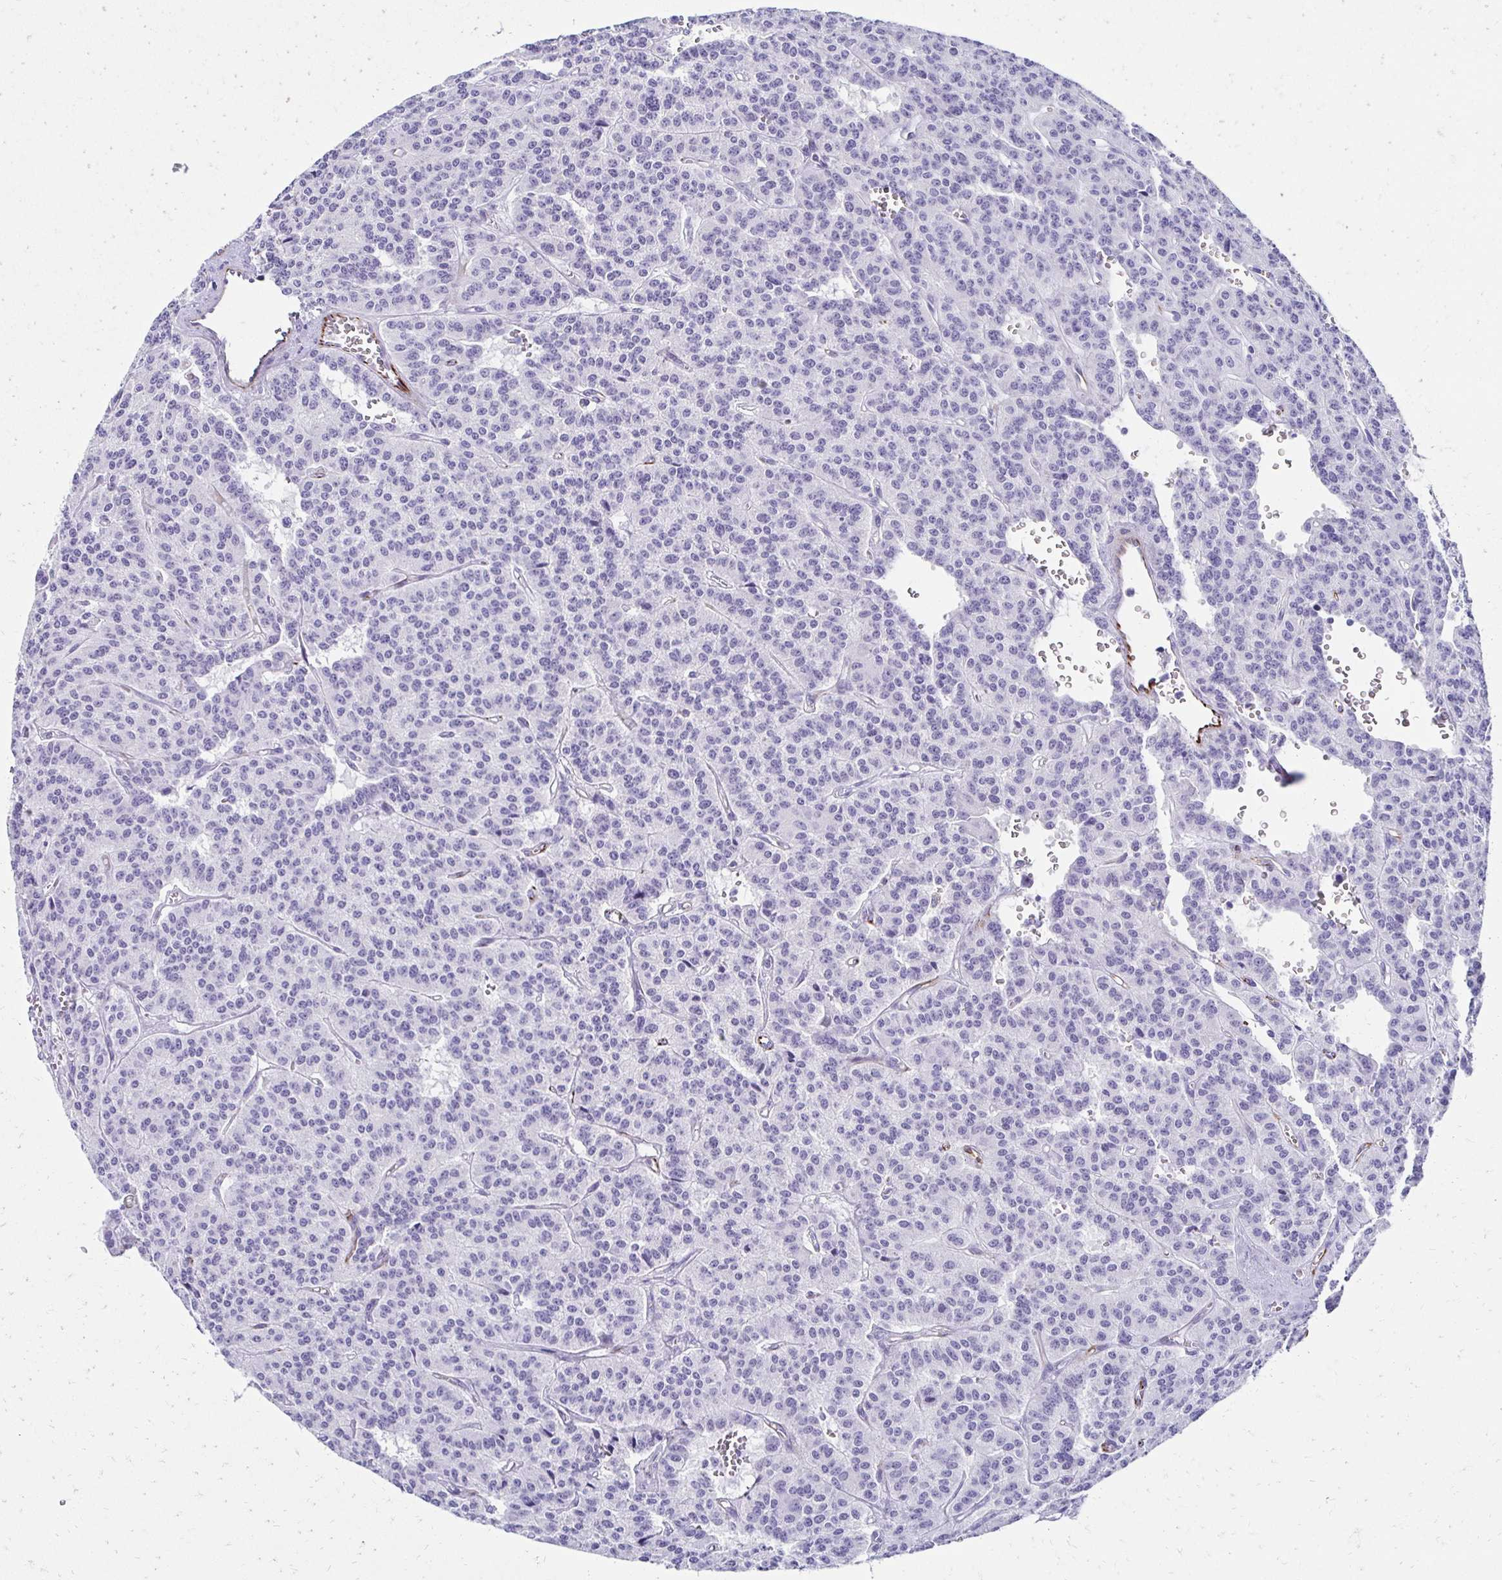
{"staining": {"intensity": "negative", "quantity": "none", "location": "none"}, "tissue": "carcinoid", "cell_type": "Tumor cells", "image_type": "cancer", "snomed": [{"axis": "morphology", "description": "Carcinoid, malignant, NOS"}, {"axis": "topography", "description": "Lung"}], "caption": "There is no significant positivity in tumor cells of malignant carcinoid.", "gene": "TMEM54", "patient": {"sex": "female", "age": 71}}